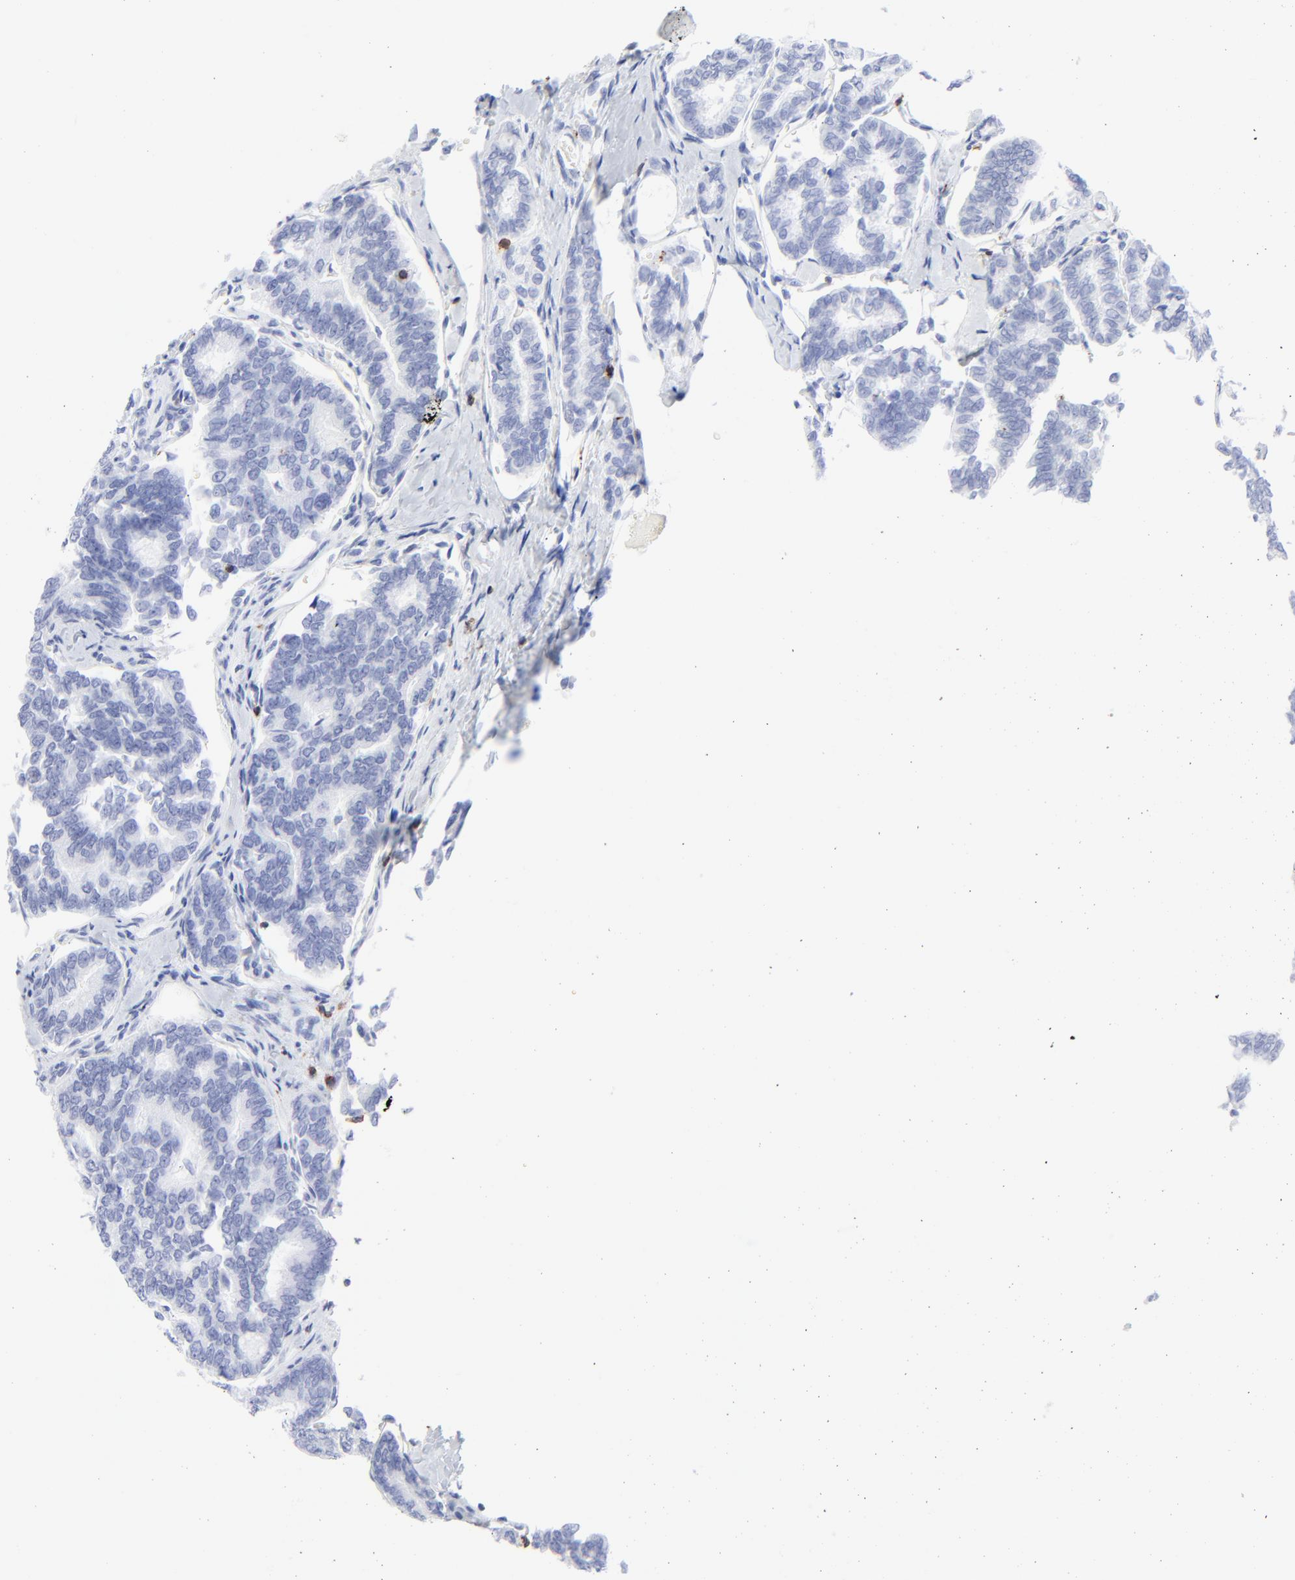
{"staining": {"intensity": "negative", "quantity": "none", "location": "none"}, "tissue": "thyroid cancer", "cell_type": "Tumor cells", "image_type": "cancer", "snomed": [{"axis": "morphology", "description": "Papillary adenocarcinoma, NOS"}, {"axis": "topography", "description": "Thyroid gland"}], "caption": "Immunohistochemistry (IHC) of human papillary adenocarcinoma (thyroid) displays no expression in tumor cells.", "gene": "LCK", "patient": {"sex": "female", "age": 35}}